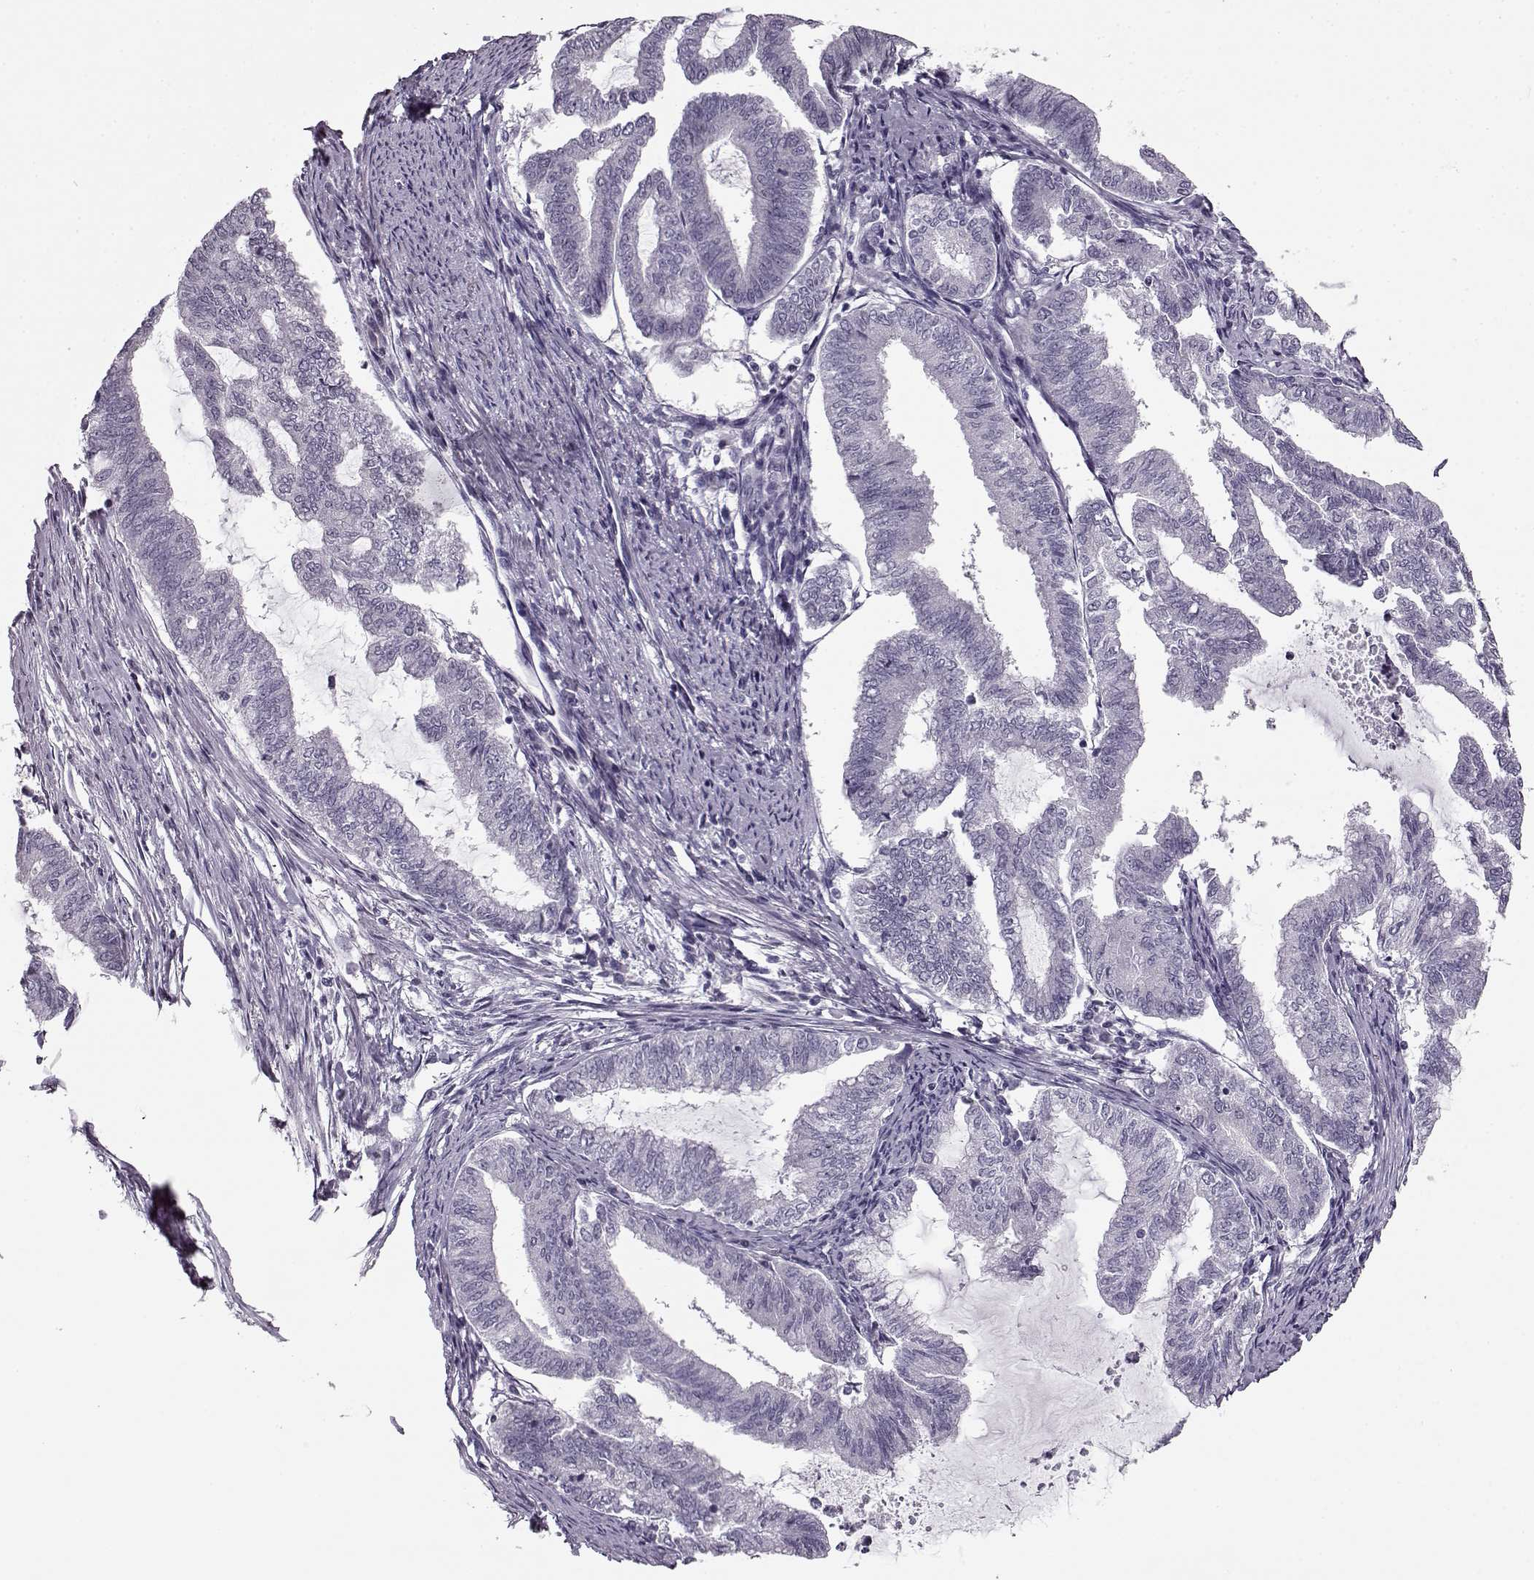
{"staining": {"intensity": "negative", "quantity": "none", "location": "none"}, "tissue": "endometrial cancer", "cell_type": "Tumor cells", "image_type": "cancer", "snomed": [{"axis": "morphology", "description": "Adenocarcinoma, NOS"}, {"axis": "topography", "description": "Endometrium"}], "caption": "Immunohistochemistry (IHC) of human endometrial adenocarcinoma exhibits no staining in tumor cells.", "gene": "RP1L1", "patient": {"sex": "female", "age": 79}}